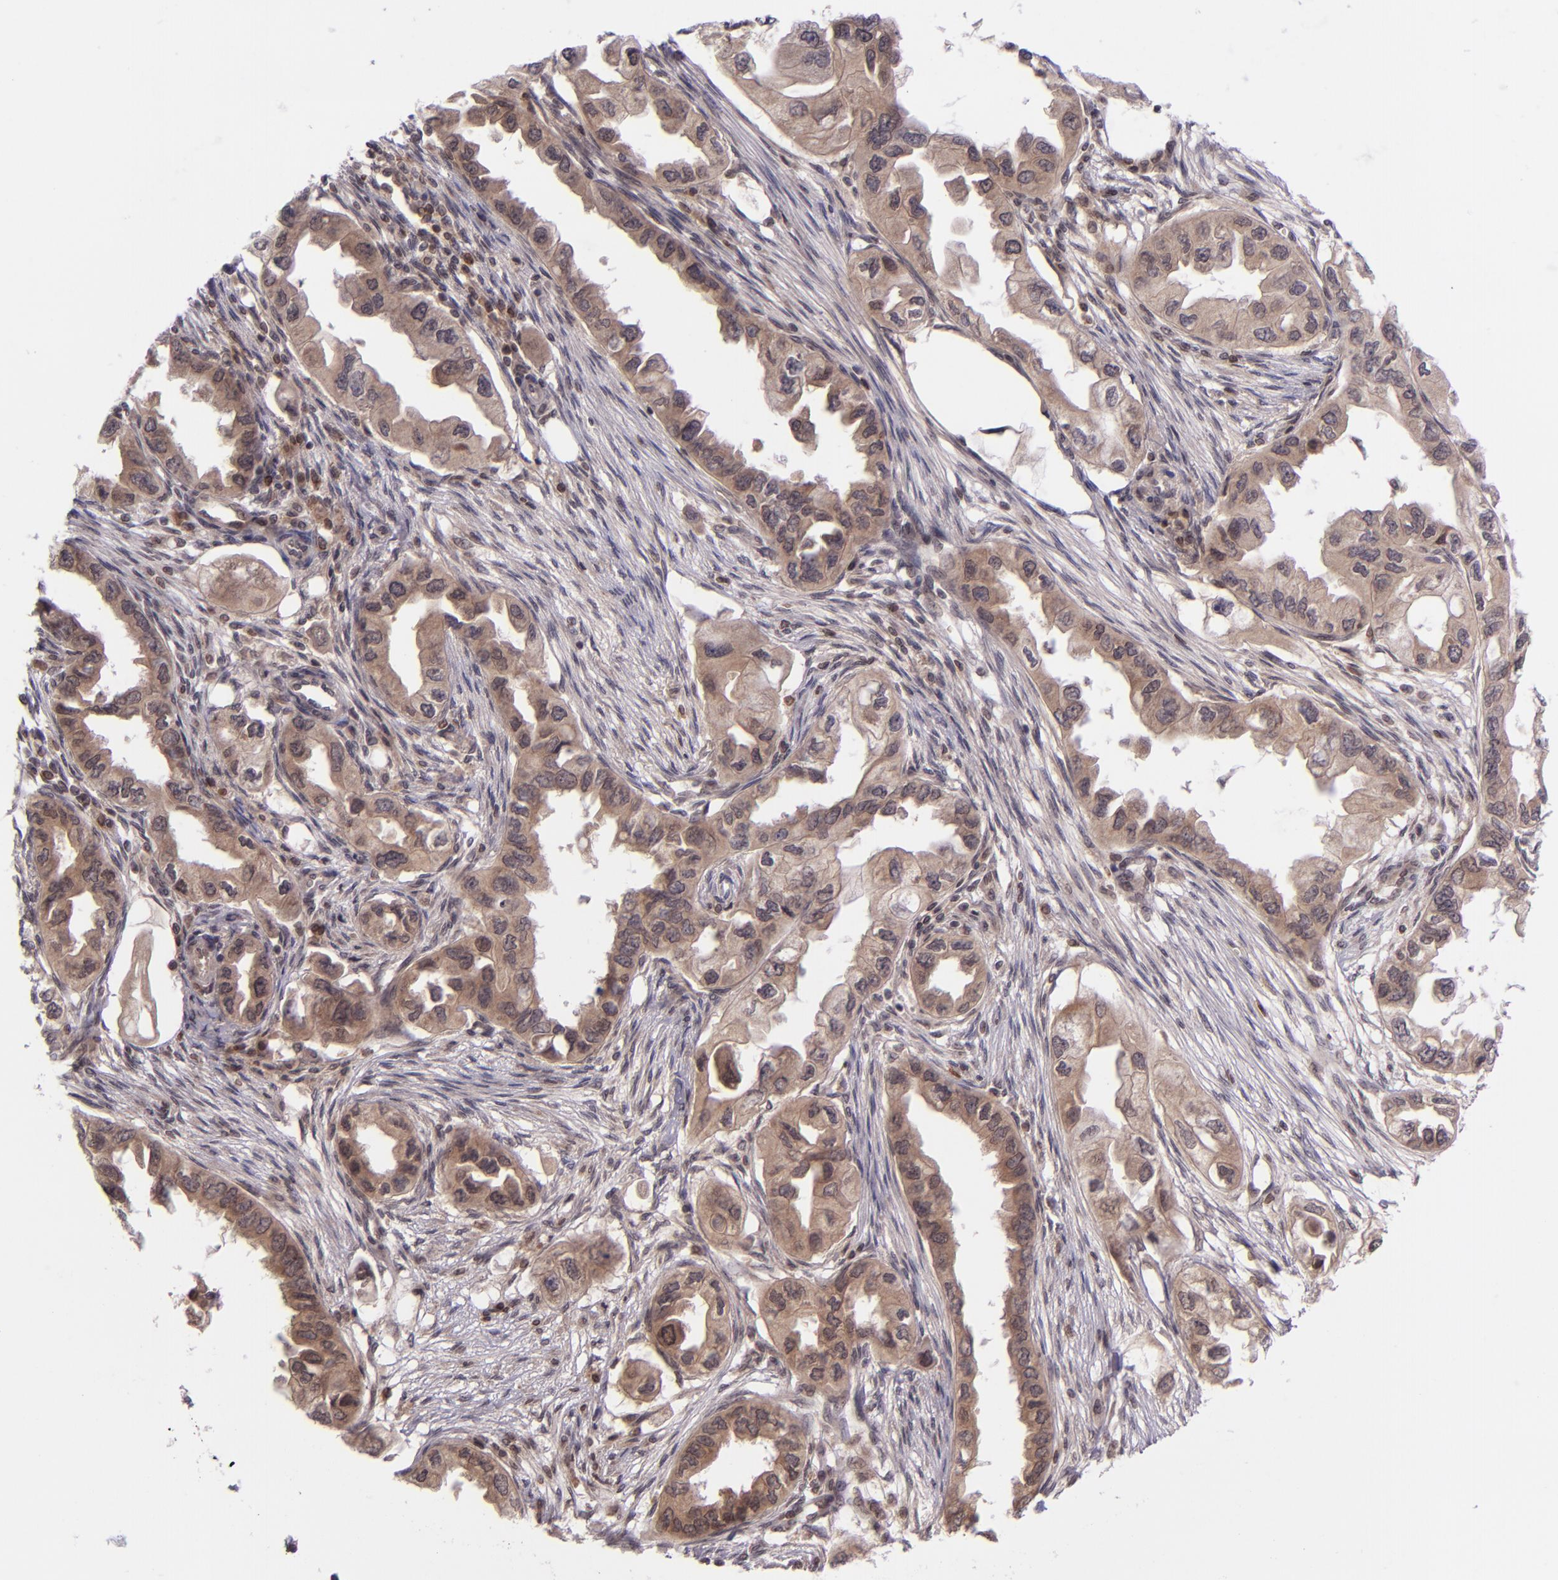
{"staining": {"intensity": "moderate", "quantity": ">75%", "location": "cytoplasmic/membranous"}, "tissue": "endometrial cancer", "cell_type": "Tumor cells", "image_type": "cancer", "snomed": [{"axis": "morphology", "description": "Adenocarcinoma, NOS"}, {"axis": "topography", "description": "Endometrium"}], "caption": "This is a micrograph of immunohistochemistry (IHC) staining of endometrial adenocarcinoma, which shows moderate staining in the cytoplasmic/membranous of tumor cells.", "gene": "SELL", "patient": {"sex": "female", "age": 67}}